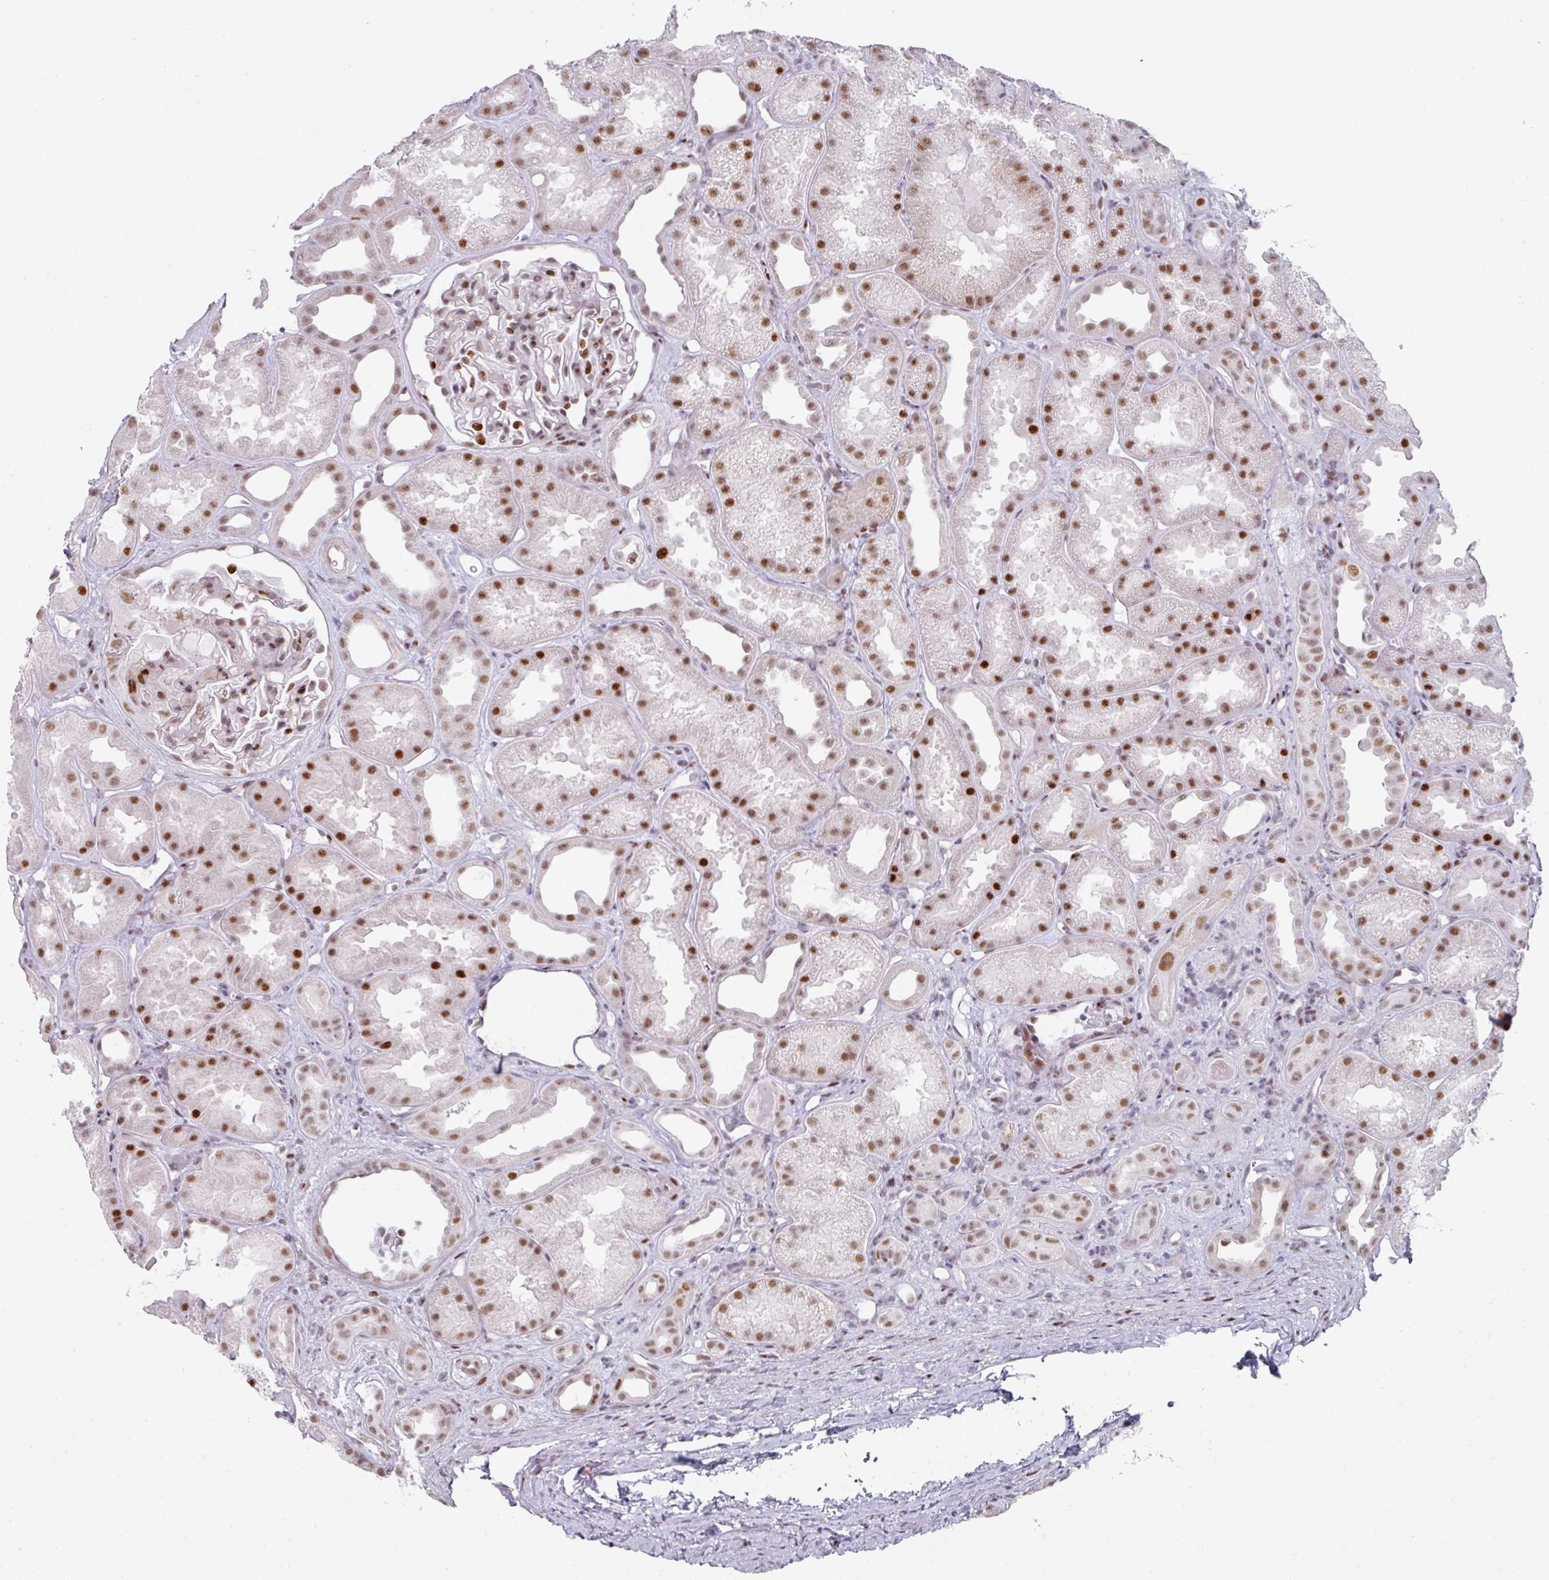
{"staining": {"intensity": "moderate", "quantity": "25%-75%", "location": "nuclear"}, "tissue": "kidney", "cell_type": "Cells in glomeruli", "image_type": "normal", "snomed": [{"axis": "morphology", "description": "Normal tissue, NOS"}, {"axis": "topography", "description": "Kidney"}], "caption": "Brown immunohistochemical staining in benign human kidney demonstrates moderate nuclear expression in approximately 25%-75% of cells in glomeruli.", "gene": "SF3B5", "patient": {"sex": "male", "age": 61}}